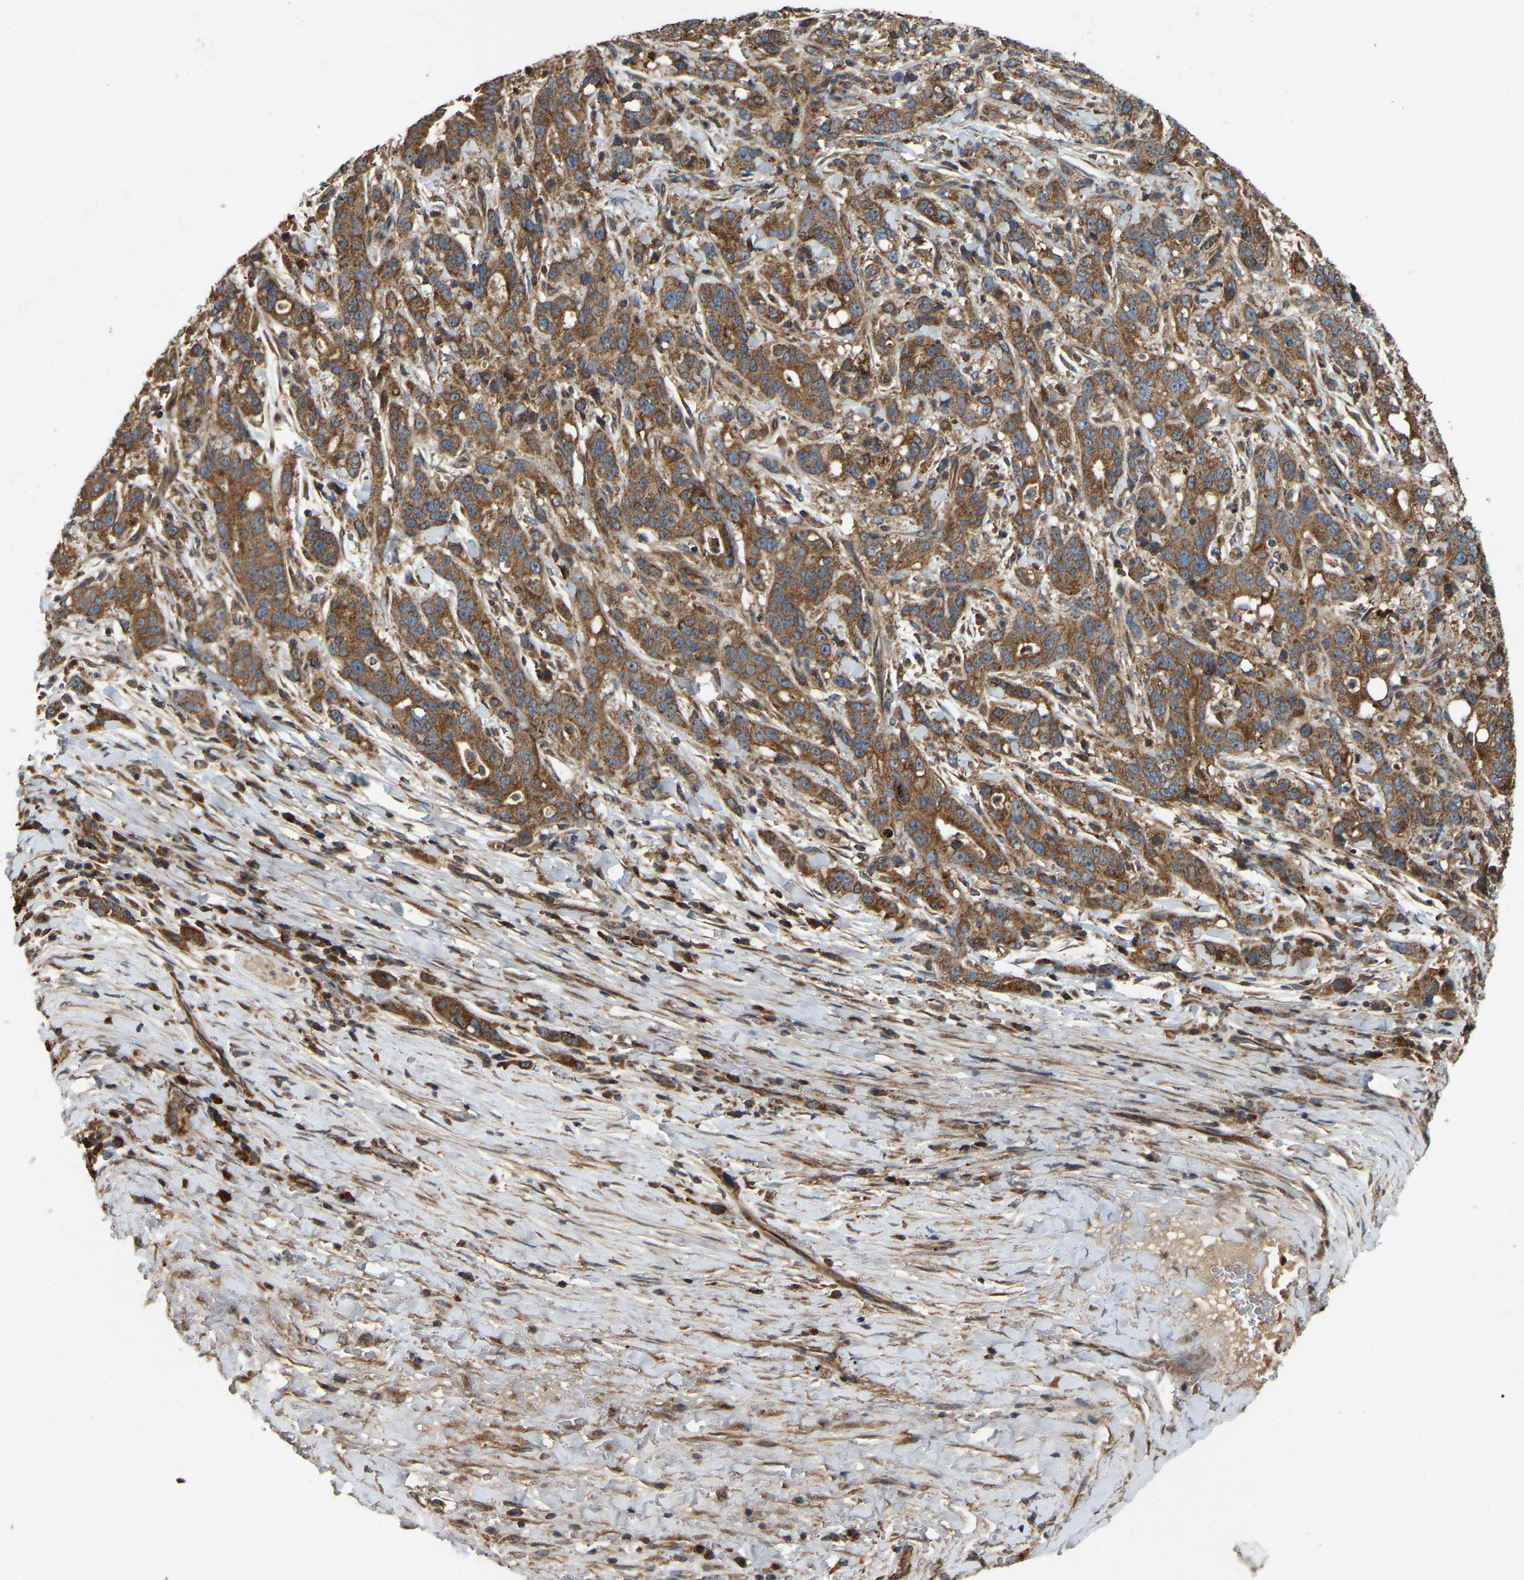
{"staining": {"intensity": "strong", "quantity": ">75%", "location": "cytoplasmic/membranous"}, "tissue": "liver cancer", "cell_type": "Tumor cells", "image_type": "cancer", "snomed": [{"axis": "morphology", "description": "Cholangiocarcinoma"}, {"axis": "topography", "description": "Liver"}], "caption": "A brown stain labels strong cytoplasmic/membranous staining of a protein in human cholangiocarcinoma (liver) tumor cells.", "gene": "SAMD9L", "patient": {"sex": "female", "age": 38}}